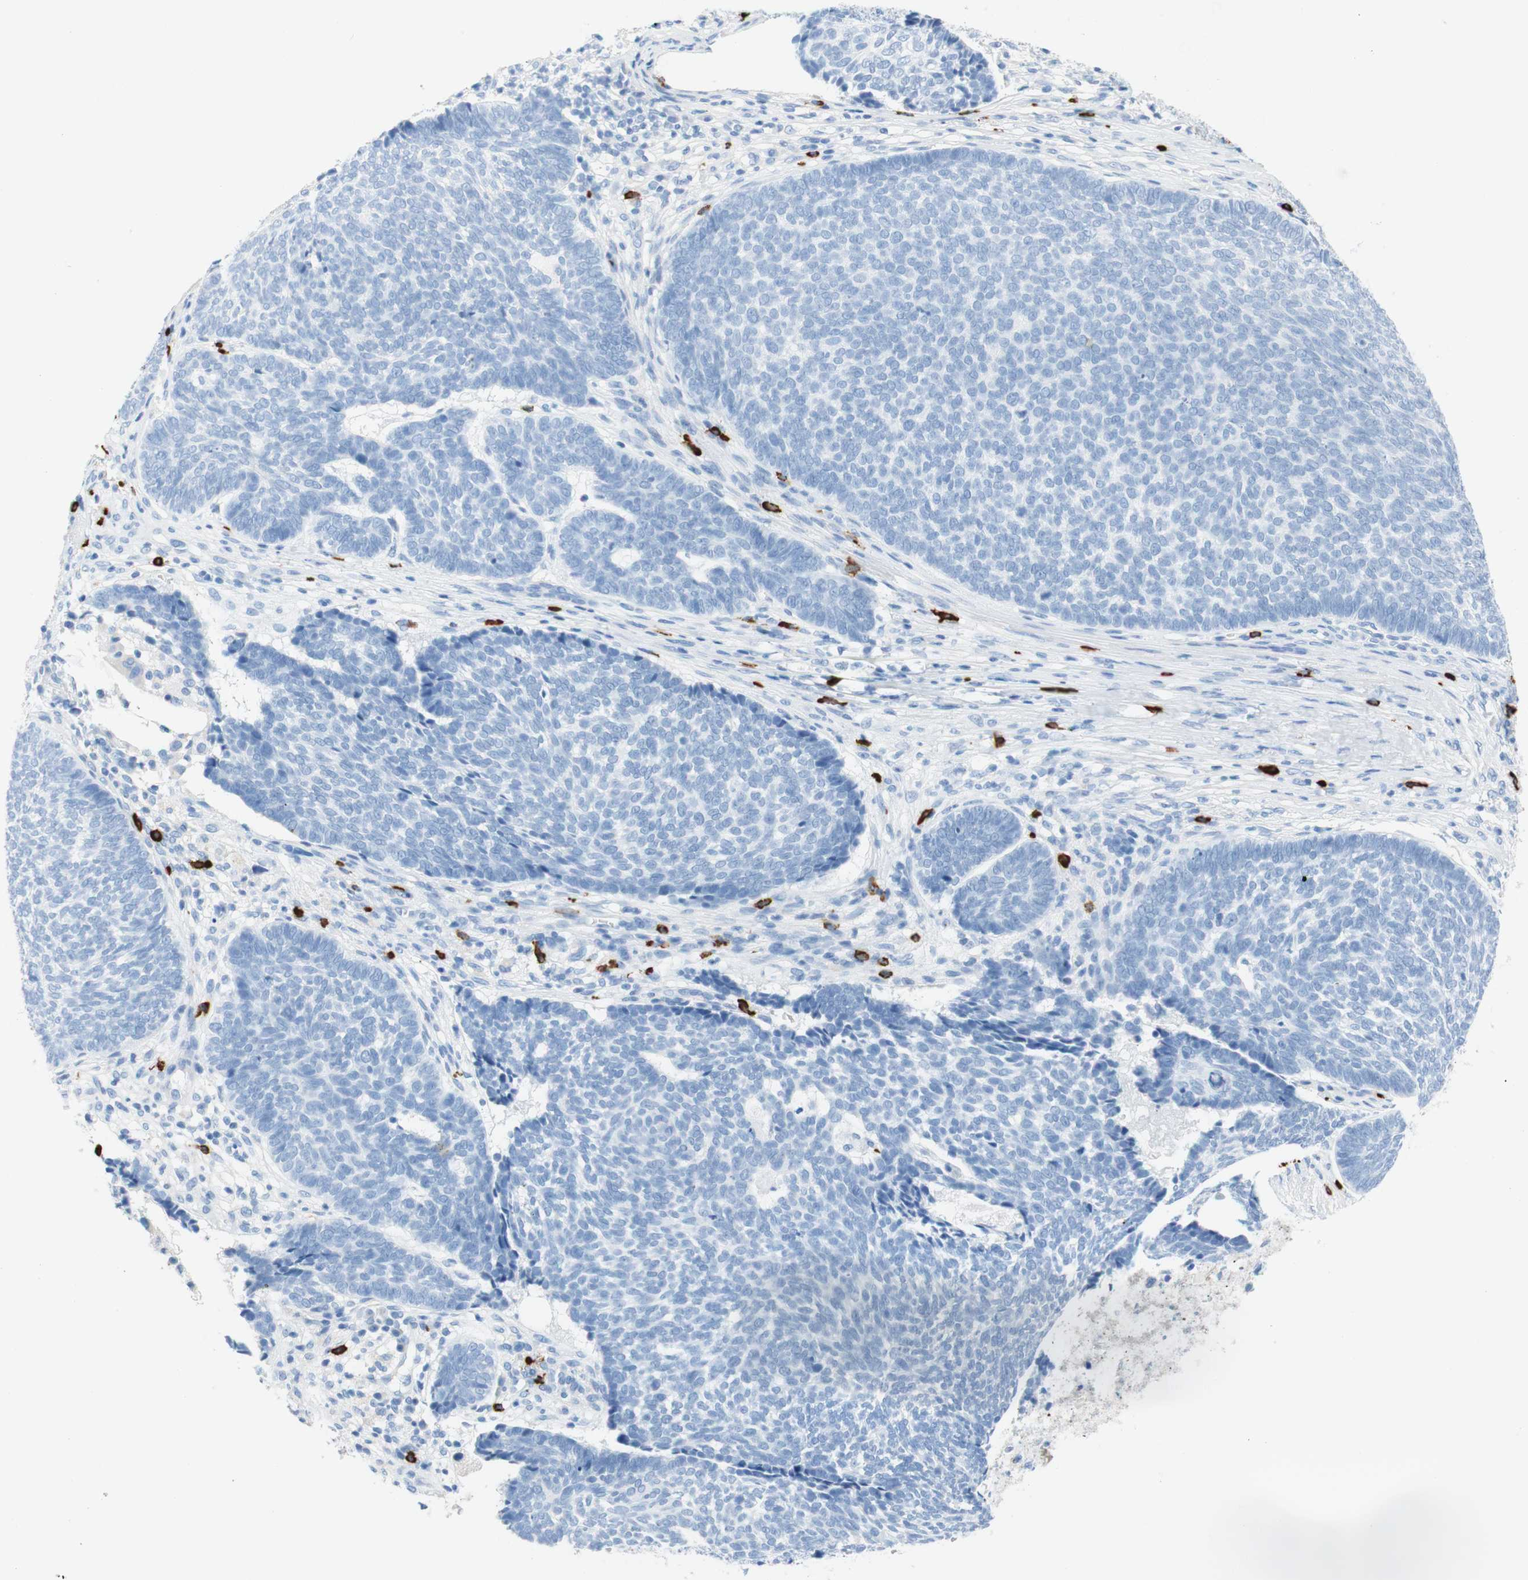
{"staining": {"intensity": "negative", "quantity": "none", "location": "none"}, "tissue": "skin cancer", "cell_type": "Tumor cells", "image_type": "cancer", "snomed": [{"axis": "morphology", "description": "Basal cell carcinoma"}, {"axis": "topography", "description": "Skin"}], "caption": "Tumor cells are negative for brown protein staining in basal cell carcinoma (skin). Nuclei are stained in blue.", "gene": "CEACAM1", "patient": {"sex": "male", "age": 84}}